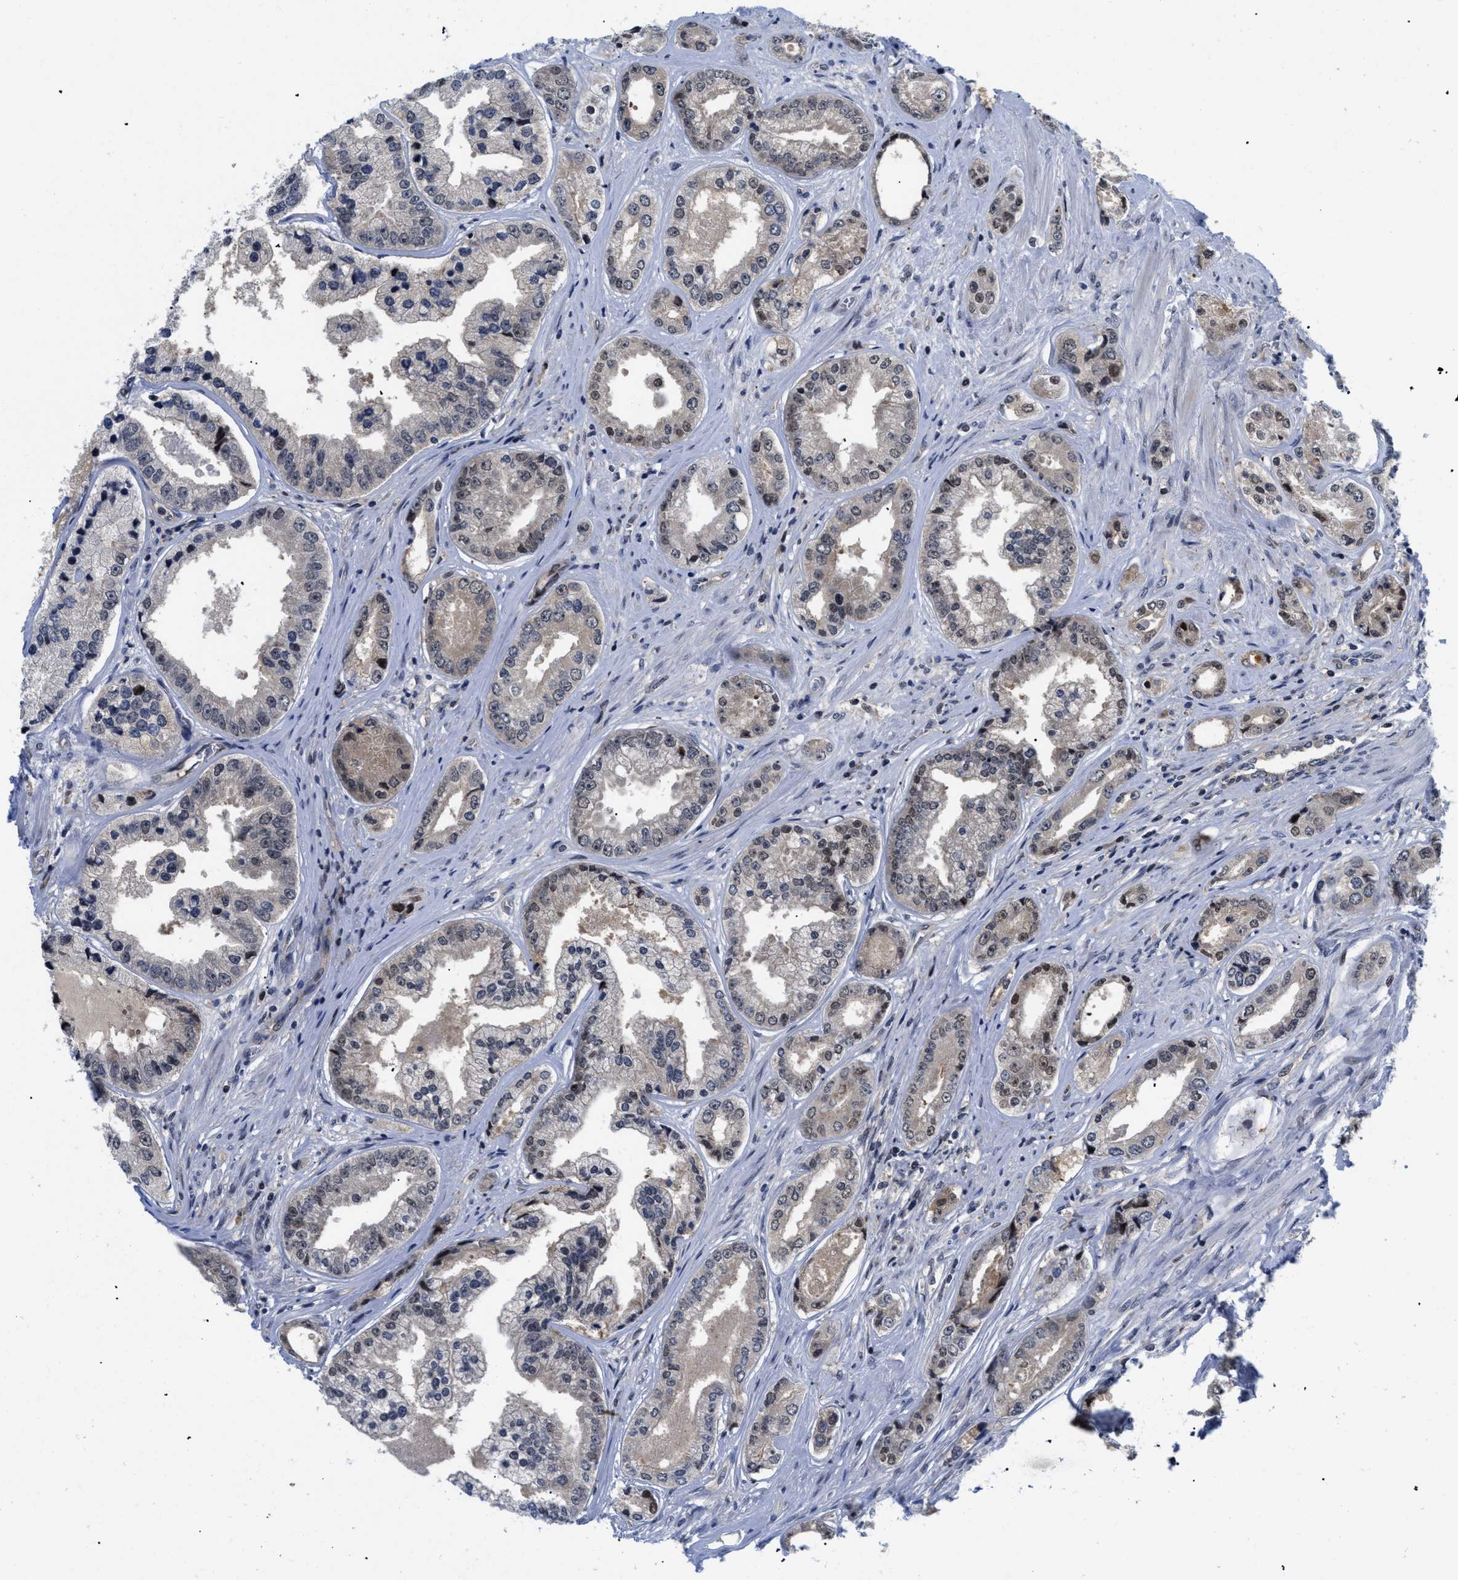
{"staining": {"intensity": "moderate", "quantity": "<25%", "location": "cytoplasmic/membranous,nuclear"}, "tissue": "prostate cancer", "cell_type": "Tumor cells", "image_type": "cancer", "snomed": [{"axis": "morphology", "description": "Adenocarcinoma, High grade"}, {"axis": "topography", "description": "Prostate"}], "caption": "This micrograph displays immunohistochemistry (IHC) staining of prostate cancer (adenocarcinoma (high-grade)), with low moderate cytoplasmic/membranous and nuclear positivity in about <25% of tumor cells.", "gene": "SLC29A2", "patient": {"sex": "male", "age": 61}}